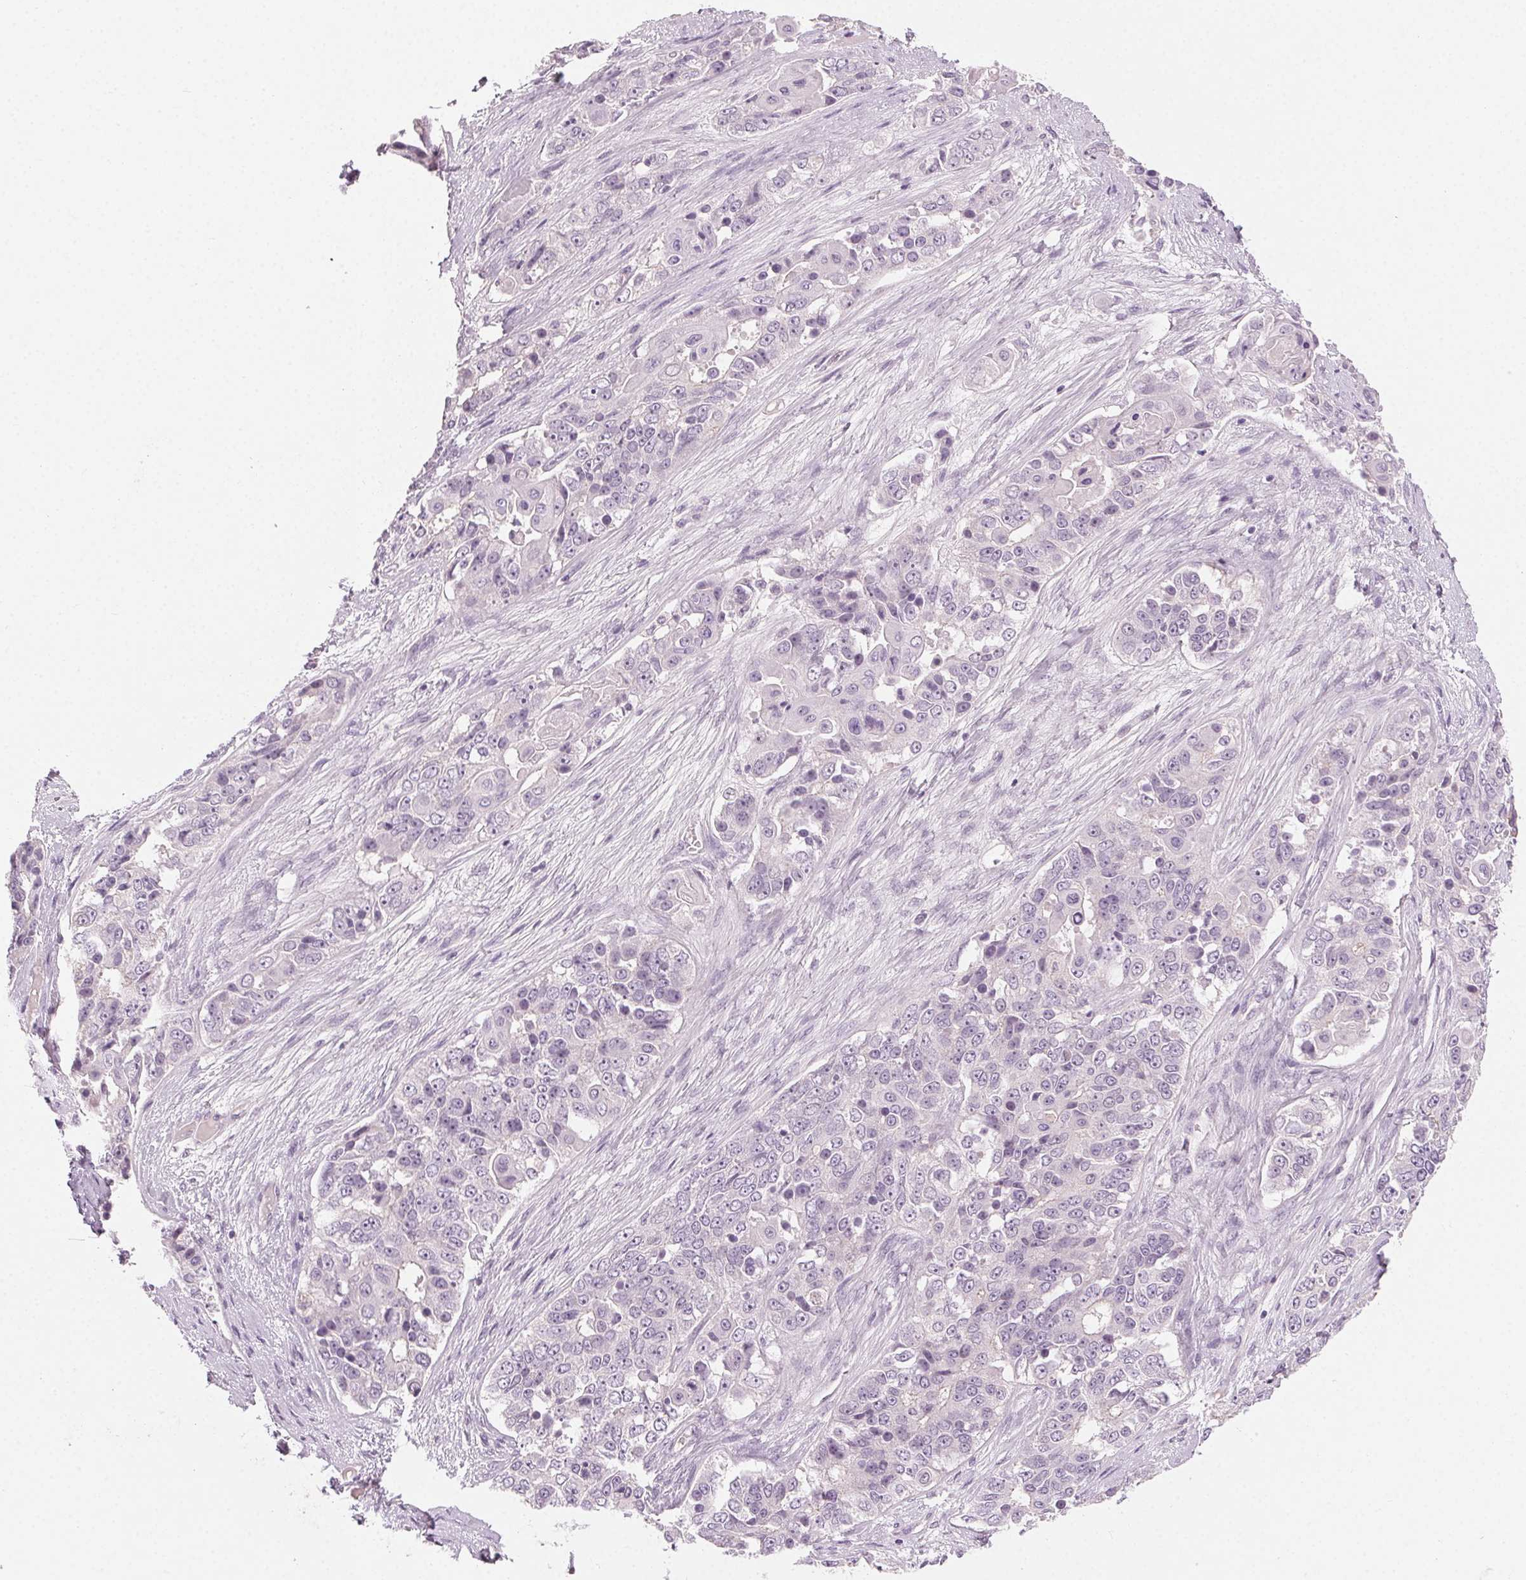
{"staining": {"intensity": "negative", "quantity": "none", "location": "none"}, "tissue": "ovarian cancer", "cell_type": "Tumor cells", "image_type": "cancer", "snomed": [{"axis": "morphology", "description": "Carcinoma, endometroid"}, {"axis": "topography", "description": "Ovary"}], "caption": "A micrograph of human endometroid carcinoma (ovarian) is negative for staining in tumor cells.", "gene": "HSF5", "patient": {"sex": "female", "age": 51}}